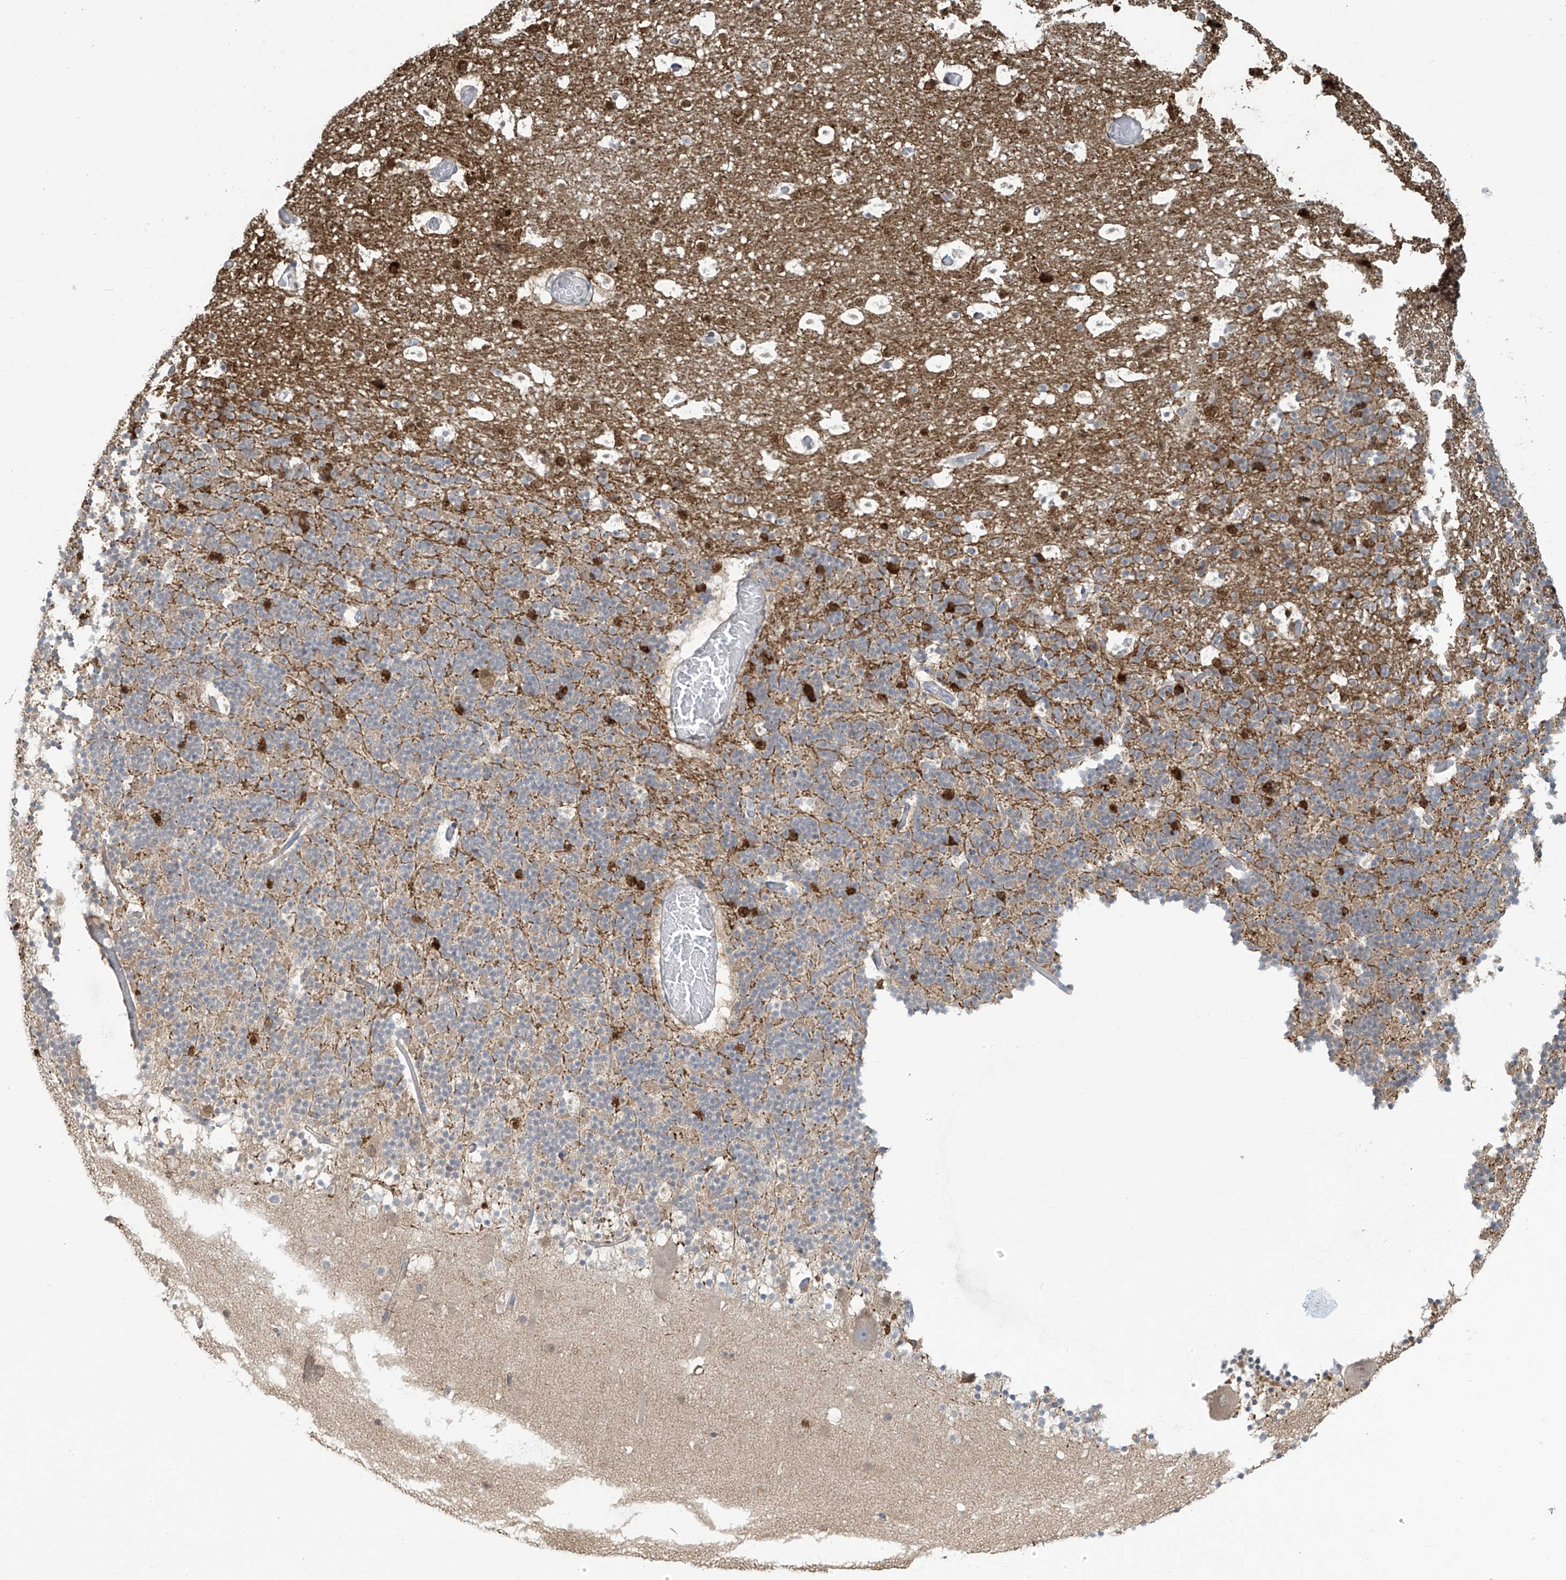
{"staining": {"intensity": "moderate", "quantity": "<25%", "location": "nuclear"}, "tissue": "cerebellum", "cell_type": "Cells in granular layer", "image_type": "normal", "snomed": [{"axis": "morphology", "description": "Normal tissue, NOS"}, {"axis": "topography", "description": "Cerebellum"}], "caption": "Protein staining reveals moderate nuclear expression in about <25% of cells in granular layer in benign cerebellum. The protein of interest is stained brown, and the nuclei are stained in blue (DAB (3,3'-diaminobenzidine) IHC with brightfield microscopy, high magnification).", "gene": "TAGAP", "patient": {"sex": "male", "age": 57}}